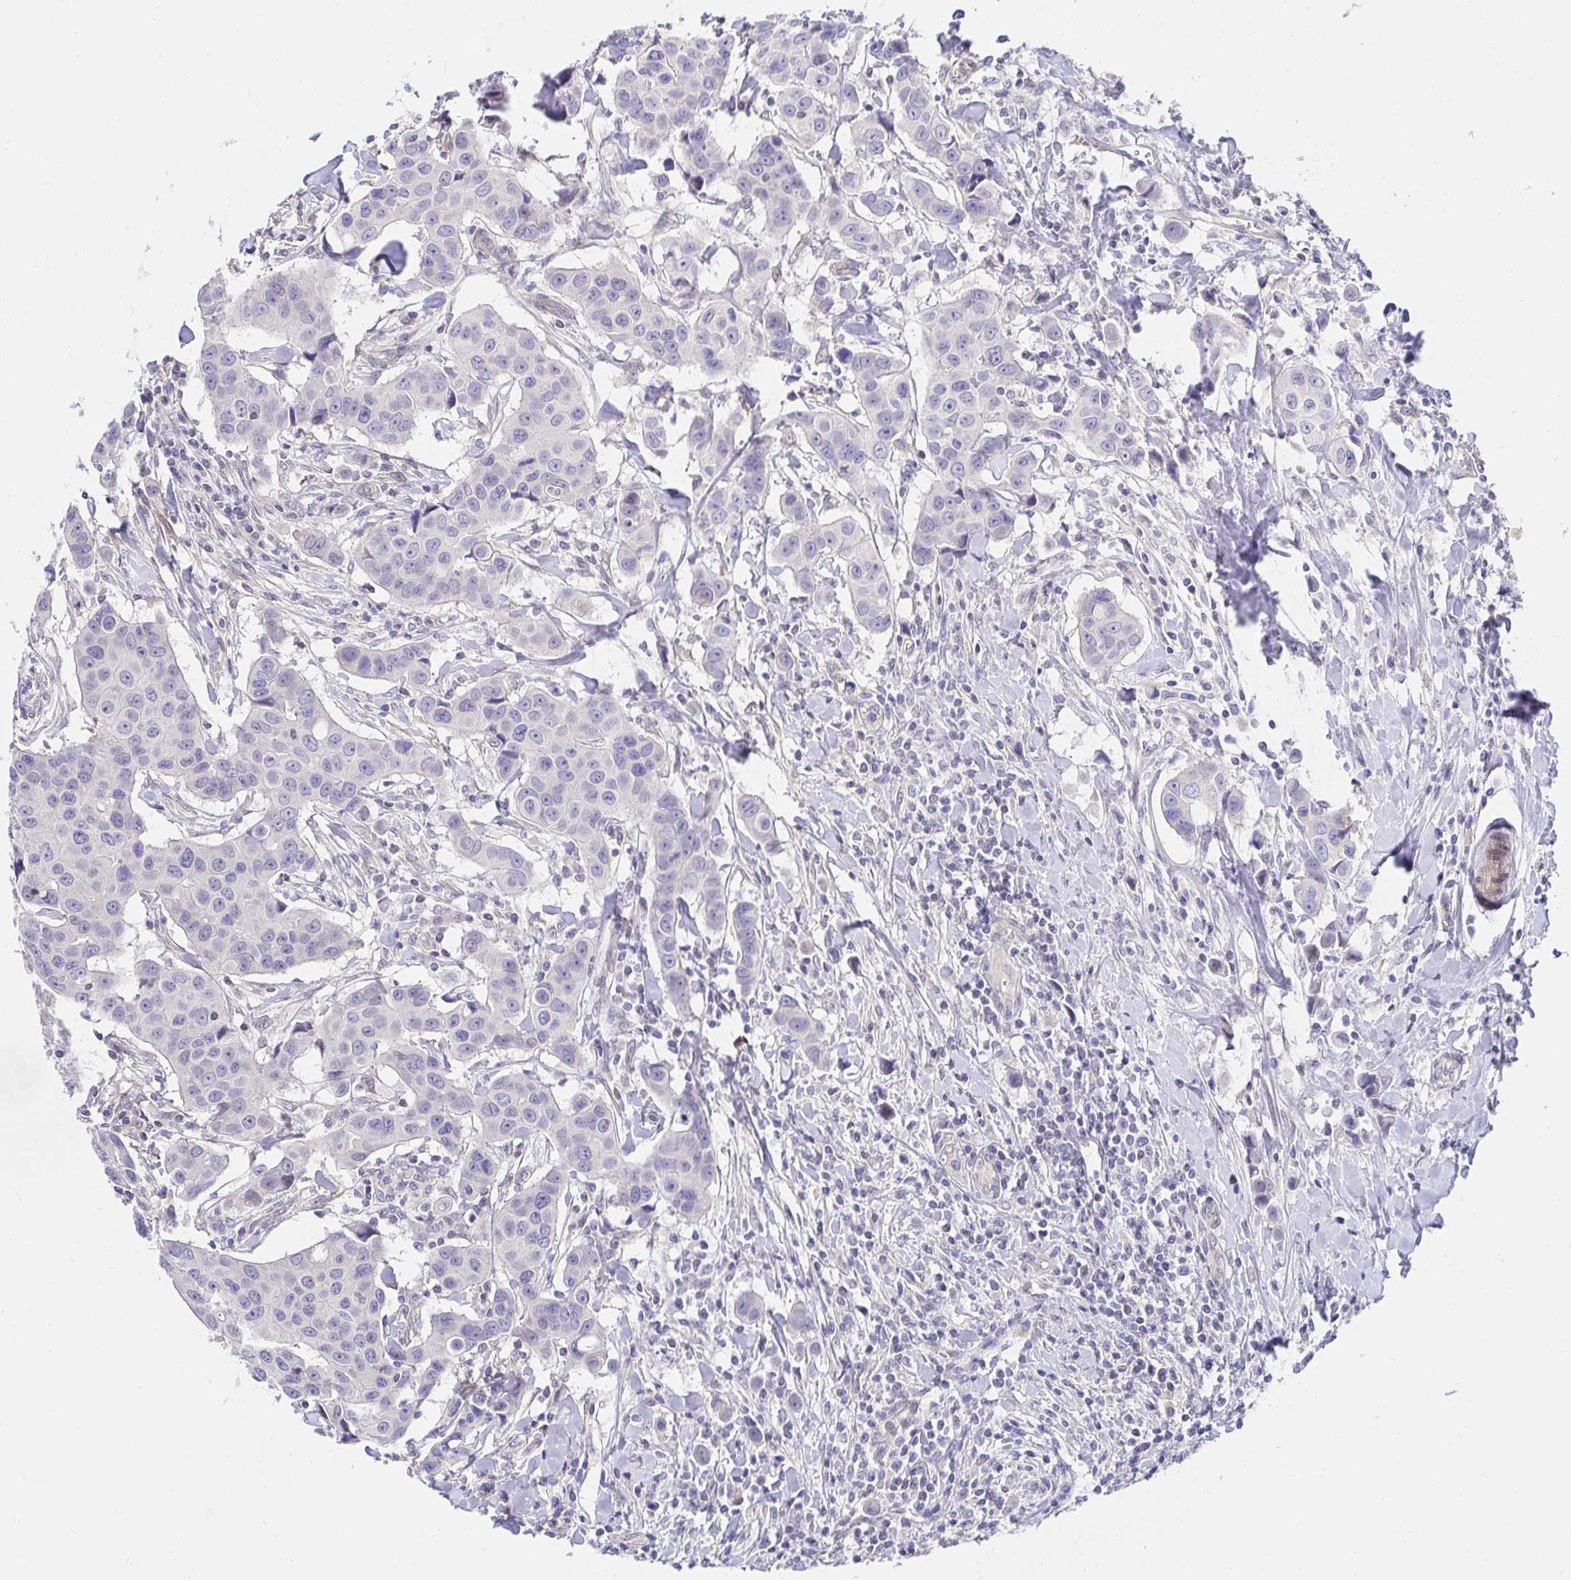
{"staining": {"intensity": "negative", "quantity": "none", "location": "none"}, "tissue": "breast cancer", "cell_type": "Tumor cells", "image_type": "cancer", "snomed": [{"axis": "morphology", "description": "Duct carcinoma"}, {"axis": "topography", "description": "Breast"}], "caption": "DAB (3,3'-diaminobenzidine) immunohistochemical staining of human breast intraductal carcinoma demonstrates no significant positivity in tumor cells. (Brightfield microscopy of DAB (3,3'-diaminobenzidine) immunohistochemistry (IHC) at high magnification).", "gene": "AKAP14", "patient": {"sex": "female", "age": 24}}